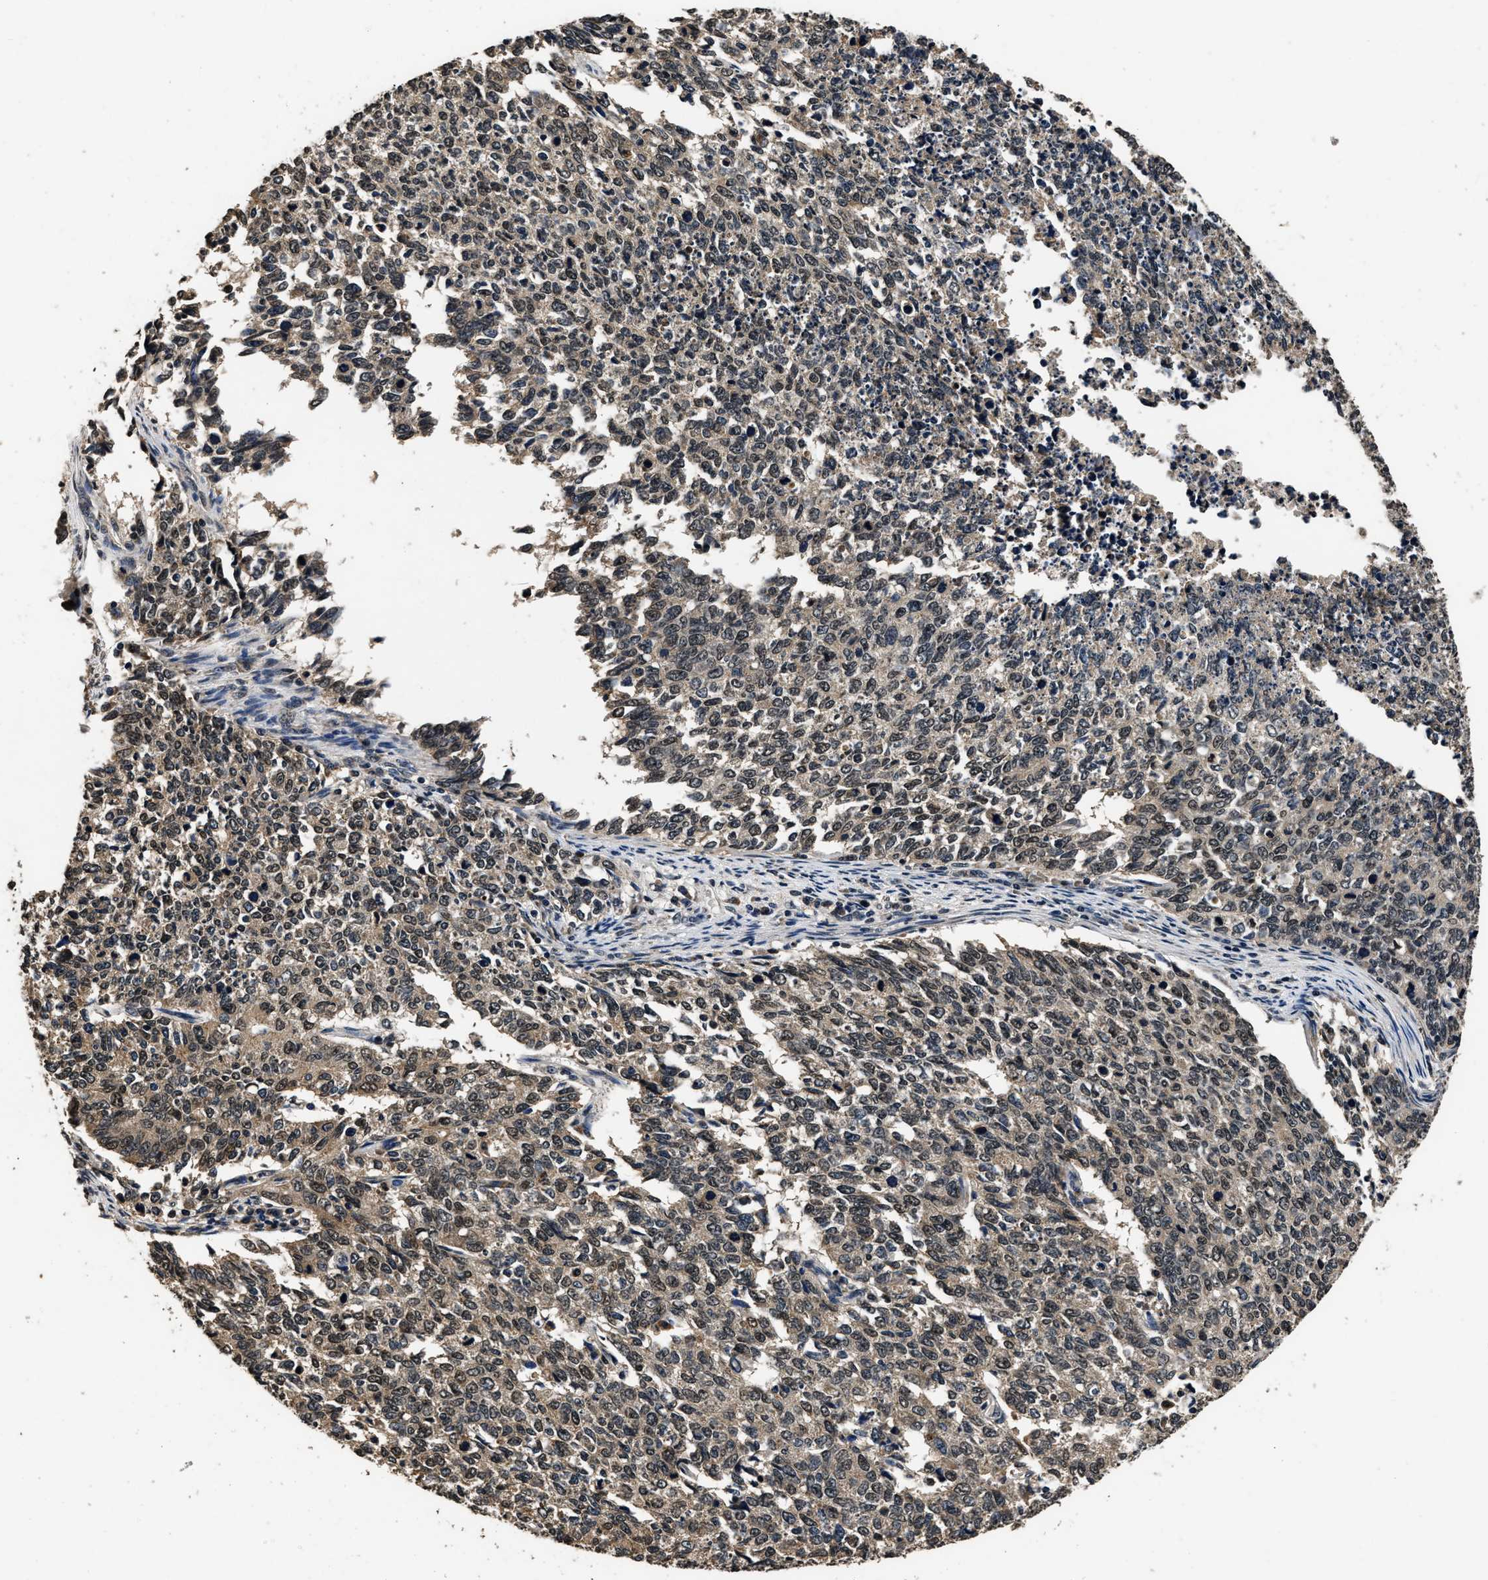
{"staining": {"intensity": "weak", "quantity": ">75%", "location": "nuclear"}, "tissue": "cervical cancer", "cell_type": "Tumor cells", "image_type": "cancer", "snomed": [{"axis": "morphology", "description": "Squamous cell carcinoma, NOS"}, {"axis": "topography", "description": "Cervix"}], "caption": "This histopathology image displays IHC staining of cervical squamous cell carcinoma, with low weak nuclear staining in approximately >75% of tumor cells.", "gene": "CSTF1", "patient": {"sex": "female", "age": 63}}